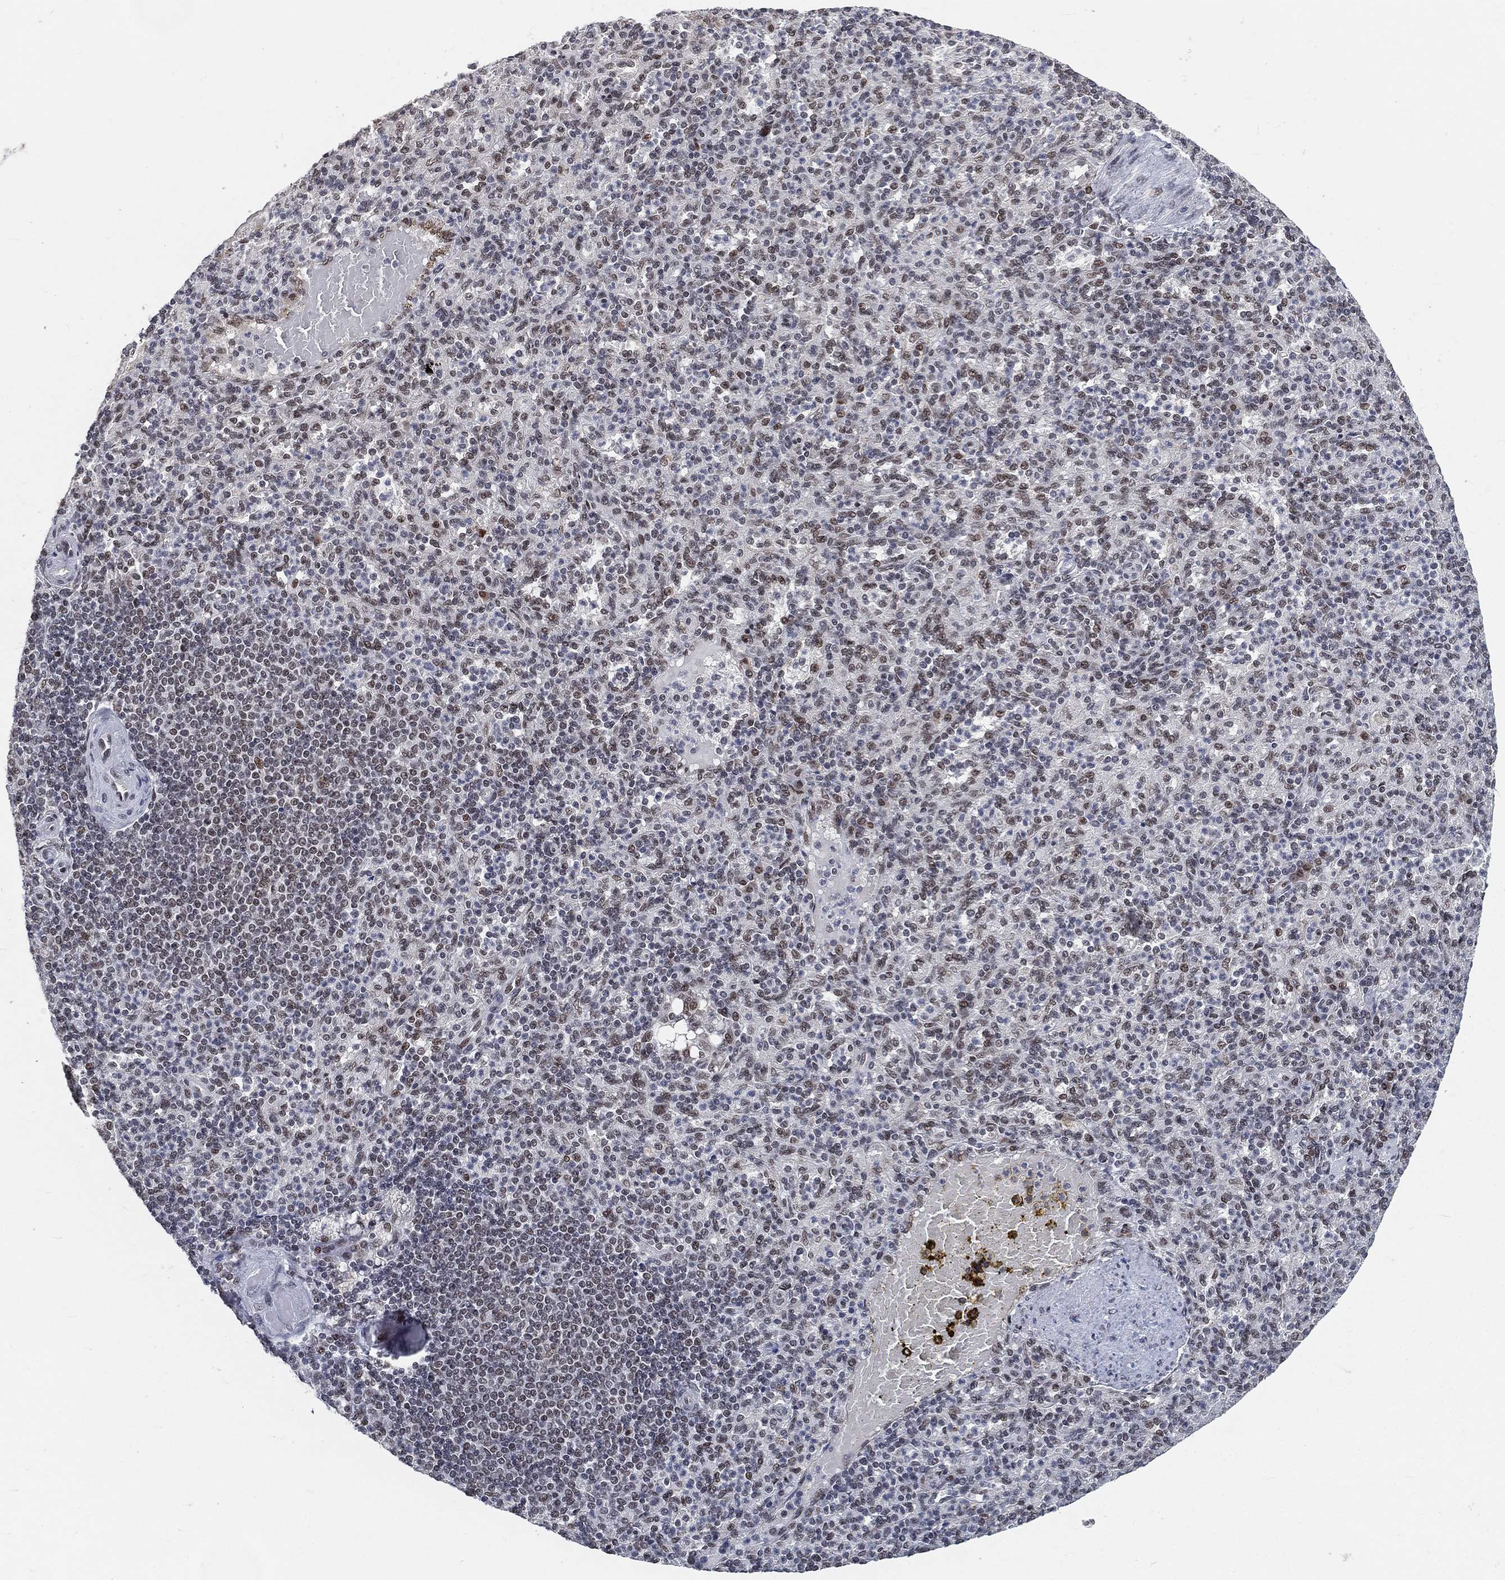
{"staining": {"intensity": "moderate", "quantity": "<25%", "location": "nuclear"}, "tissue": "spleen", "cell_type": "Cells in red pulp", "image_type": "normal", "snomed": [{"axis": "morphology", "description": "Normal tissue, NOS"}, {"axis": "topography", "description": "Spleen"}], "caption": "An image of spleen stained for a protein shows moderate nuclear brown staining in cells in red pulp.", "gene": "YLPM1", "patient": {"sex": "female", "age": 74}}